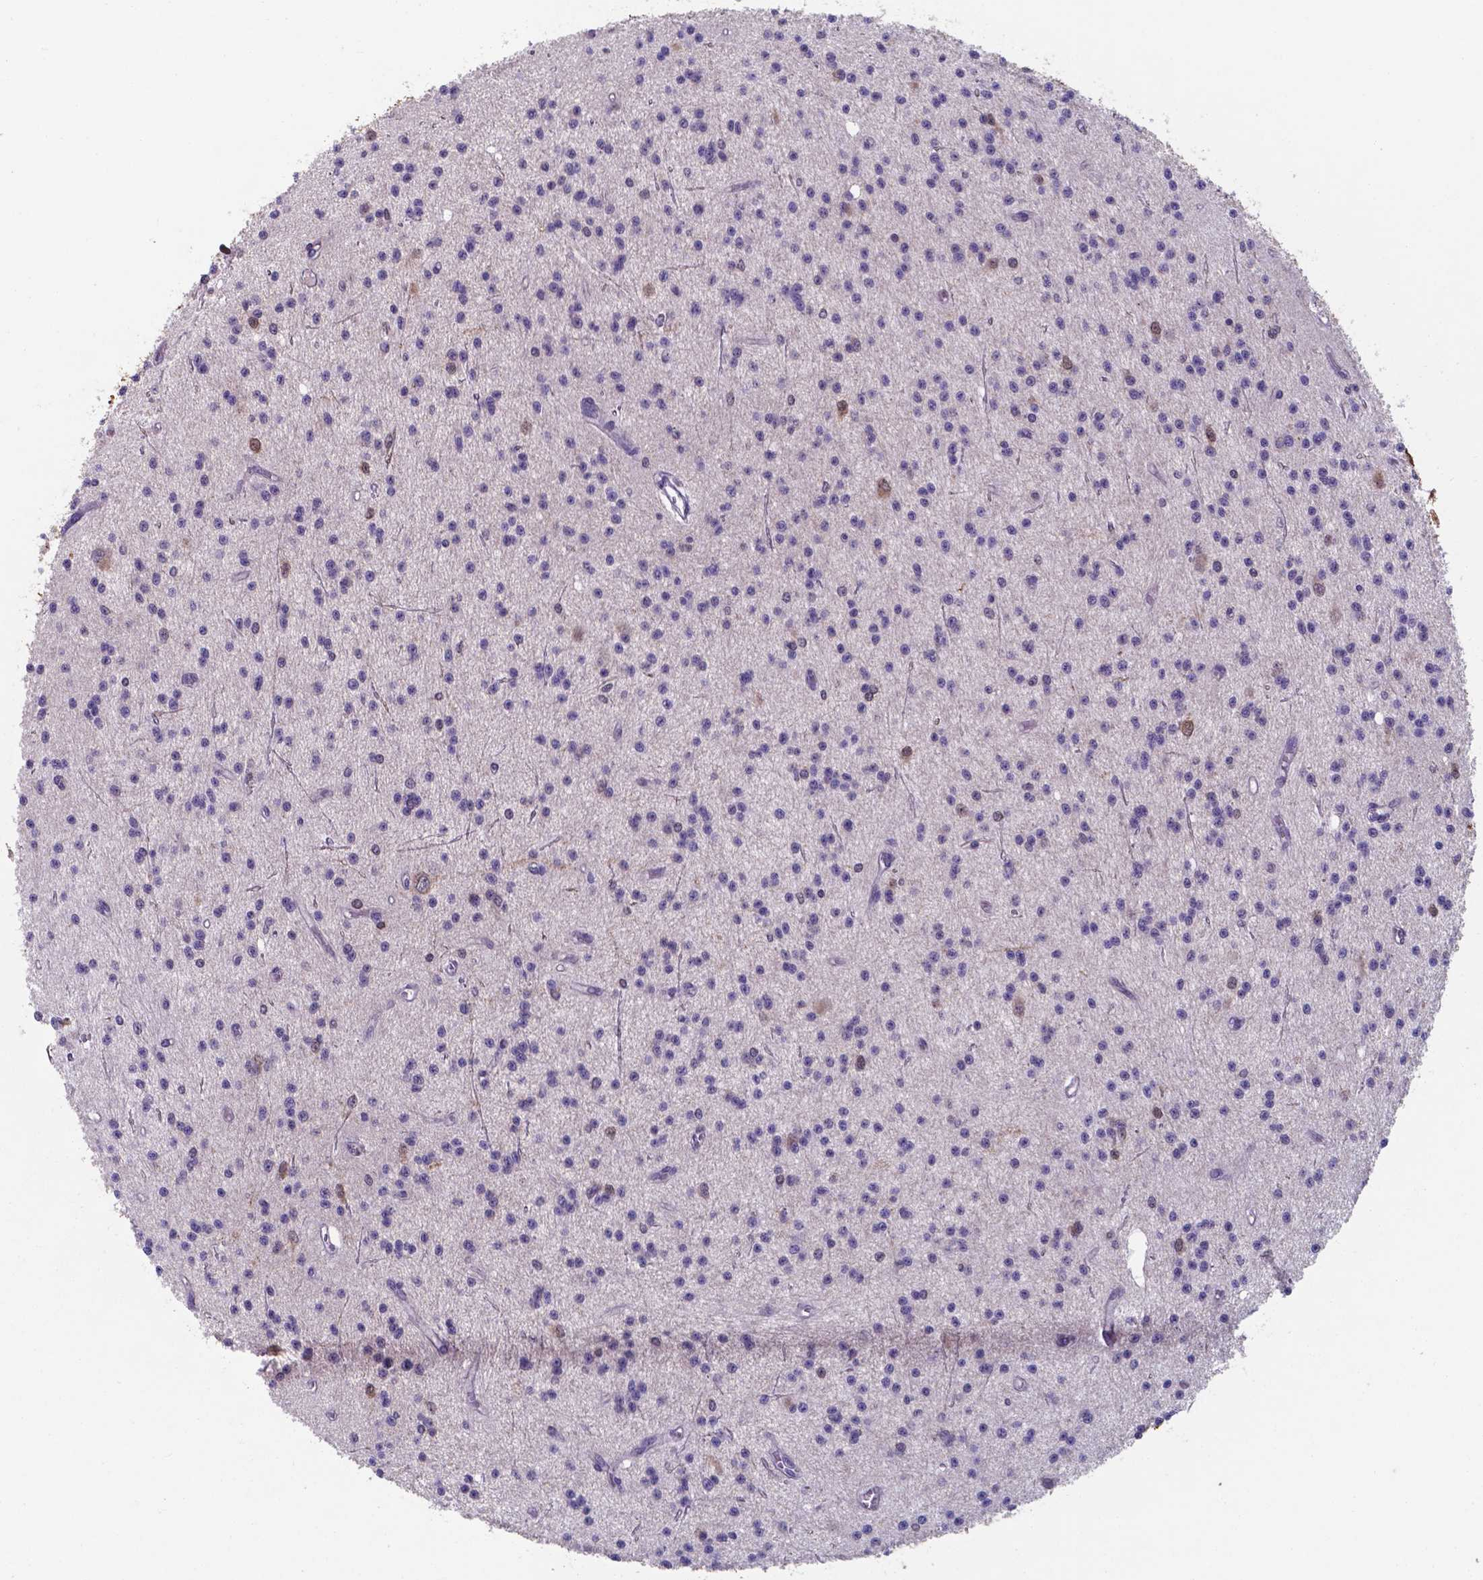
{"staining": {"intensity": "weak", "quantity": "<25%", "location": "cytoplasmic/membranous,nuclear"}, "tissue": "glioma", "cell_type": "Tumor cells", "image_type": "cancer", "snomed": [{"axis": "morphology", "description": "Glioma, malignant, Low grade"}, {"axis": "topography", "description": "Brain"}], "caption": "Histopathology image shows no protein expression in tumor cells of glioma tissue.", "gene": "UBE2E2", "patient": {"sex": "male", "age": 27}}